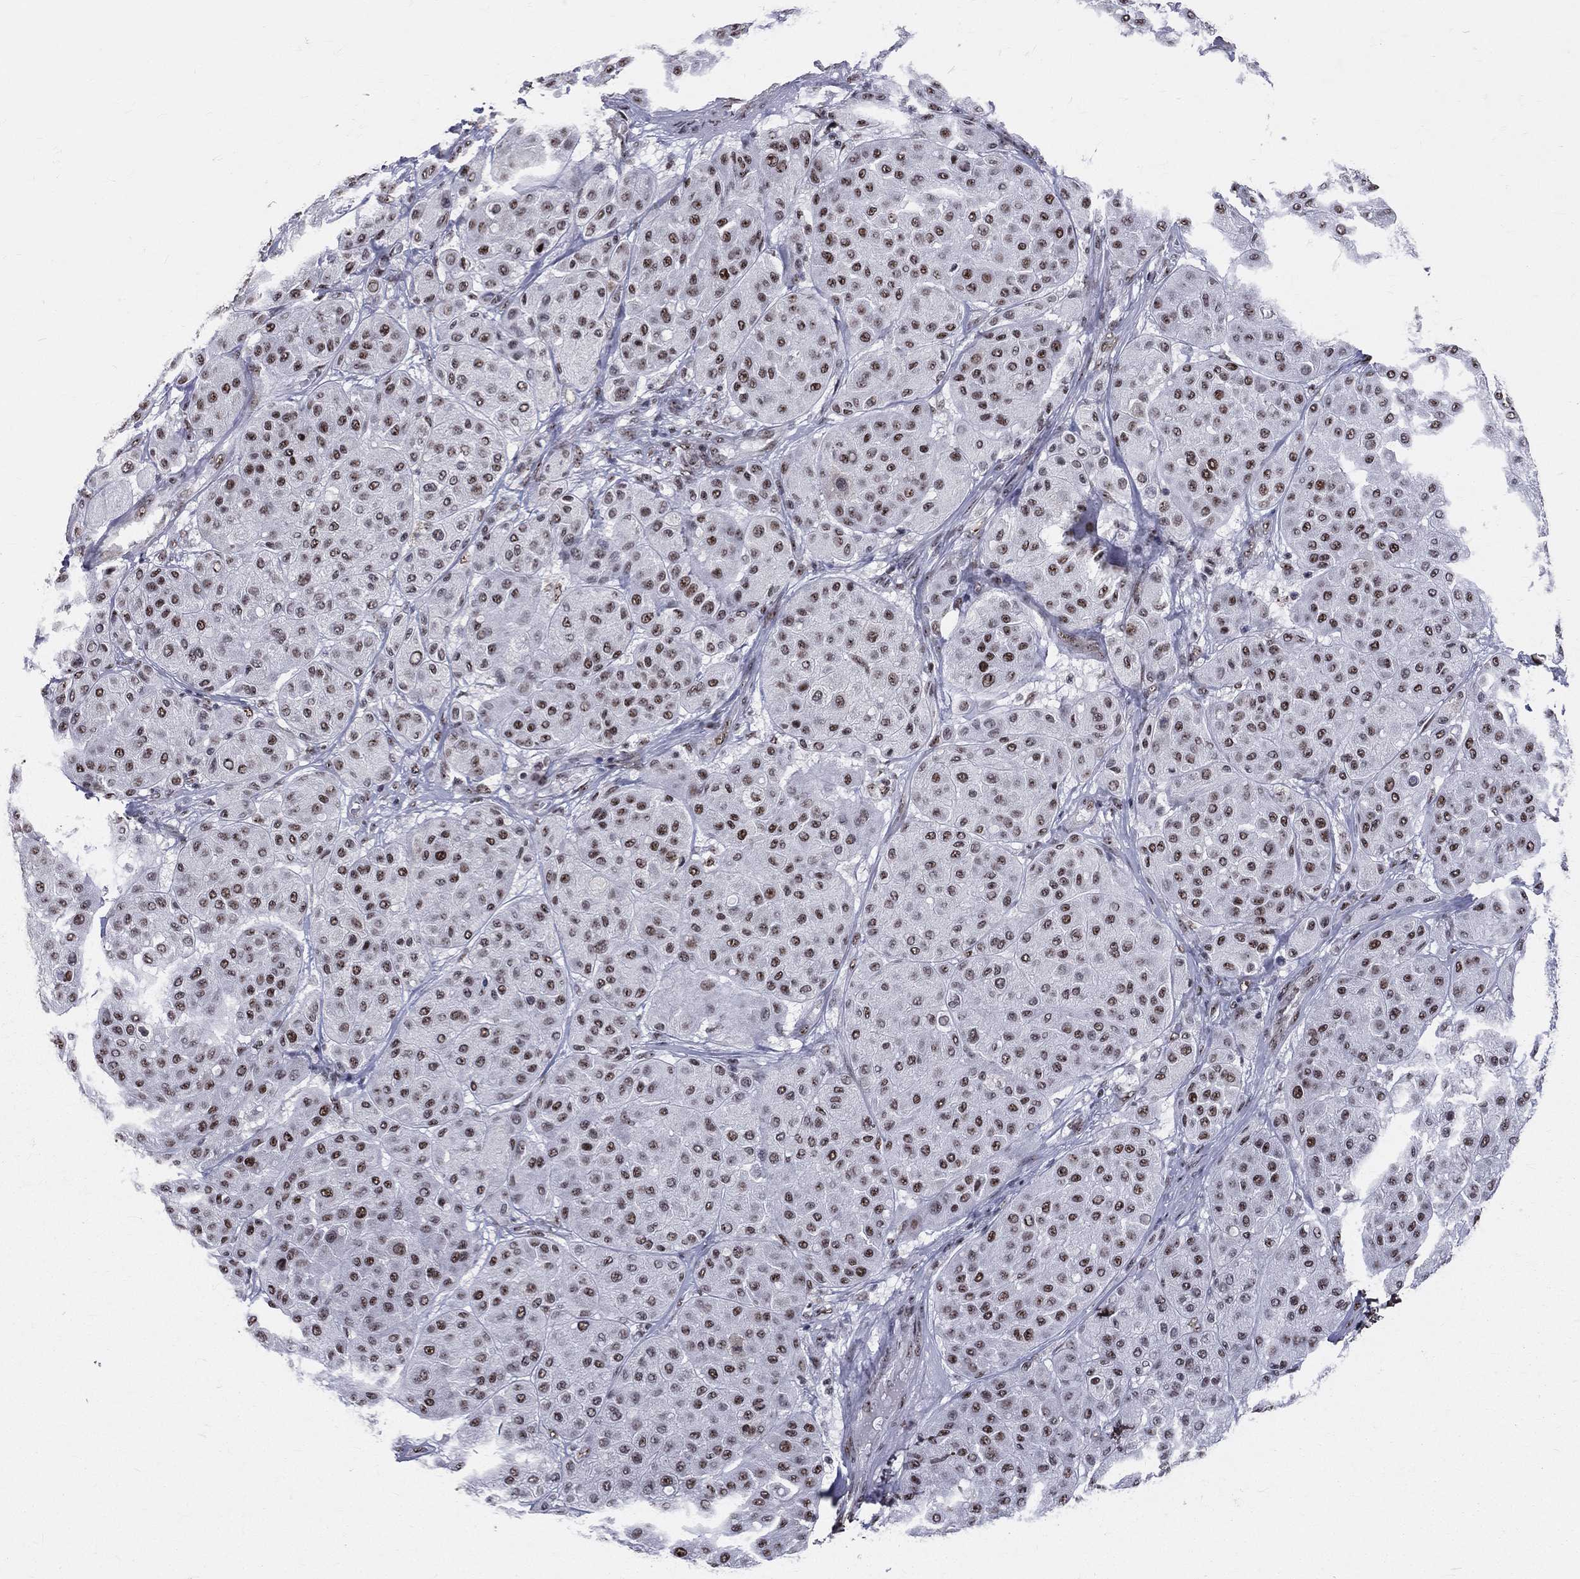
{"staining": {"intensity": "strong", "quantity": "25%-75%", "location": "nuclear"}, "tissue": "melanoma", "cell_type": "Tumor cells", "image_type": "cancer", "snomed": [{"axis": "morphology", "description": "Malignant melanoma, Metastatic site"}, {"axis": "topography", "description": "Smooth muscle"}], "caption": "A brown stain shows strong nuclear staining of a protein in human malignant melanoma (metastatic site) tumor cells. Immunohistochemistry (ihc) stains the protein of interest in brown and the nuclei are stained blue.", "gene": "CDK7", "patient": {"sex": "male", "age": 41}}